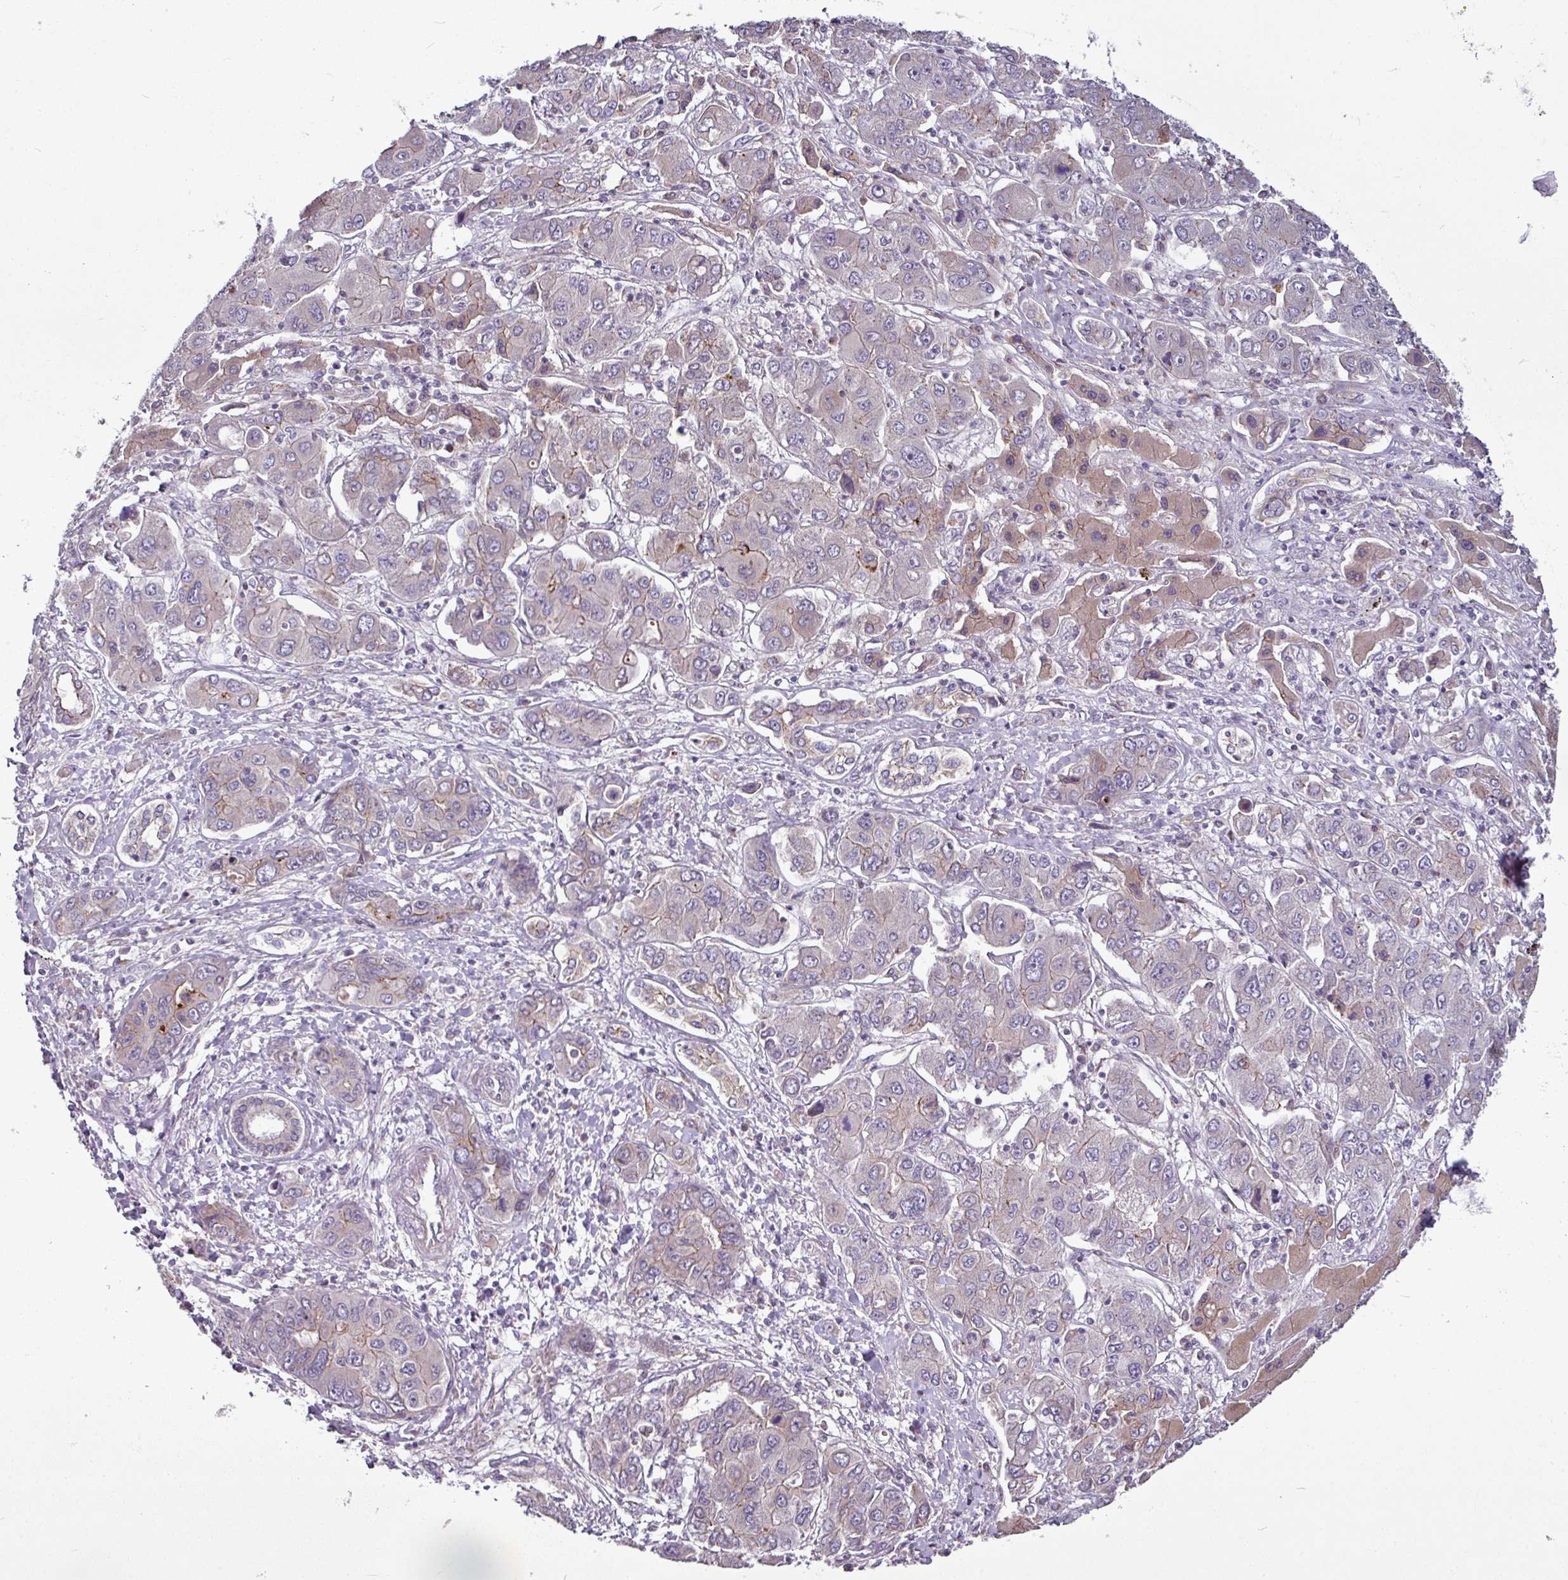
{"staining": {"intensity": "moderate", "quantity": "<25%", "location": "cytoplasmic/membranous"}, "tissue": "liver cancer", "cell_type": "Tumor cells", "image_type": "cancer", "snomed": [{"axis": "morphology", "description": "Cholangiocarcinoma"}, {"axis": "topography", "description": "Liver"}], "caption": "Brown immunohistochemical staining in human liver cancer (cholangiocarcinoma) displays moderate cytoplasmic/membranous expression in about <25% of tumor cells.", "gene": "GAN", "patient": {"sex": "male", "age": 67}}